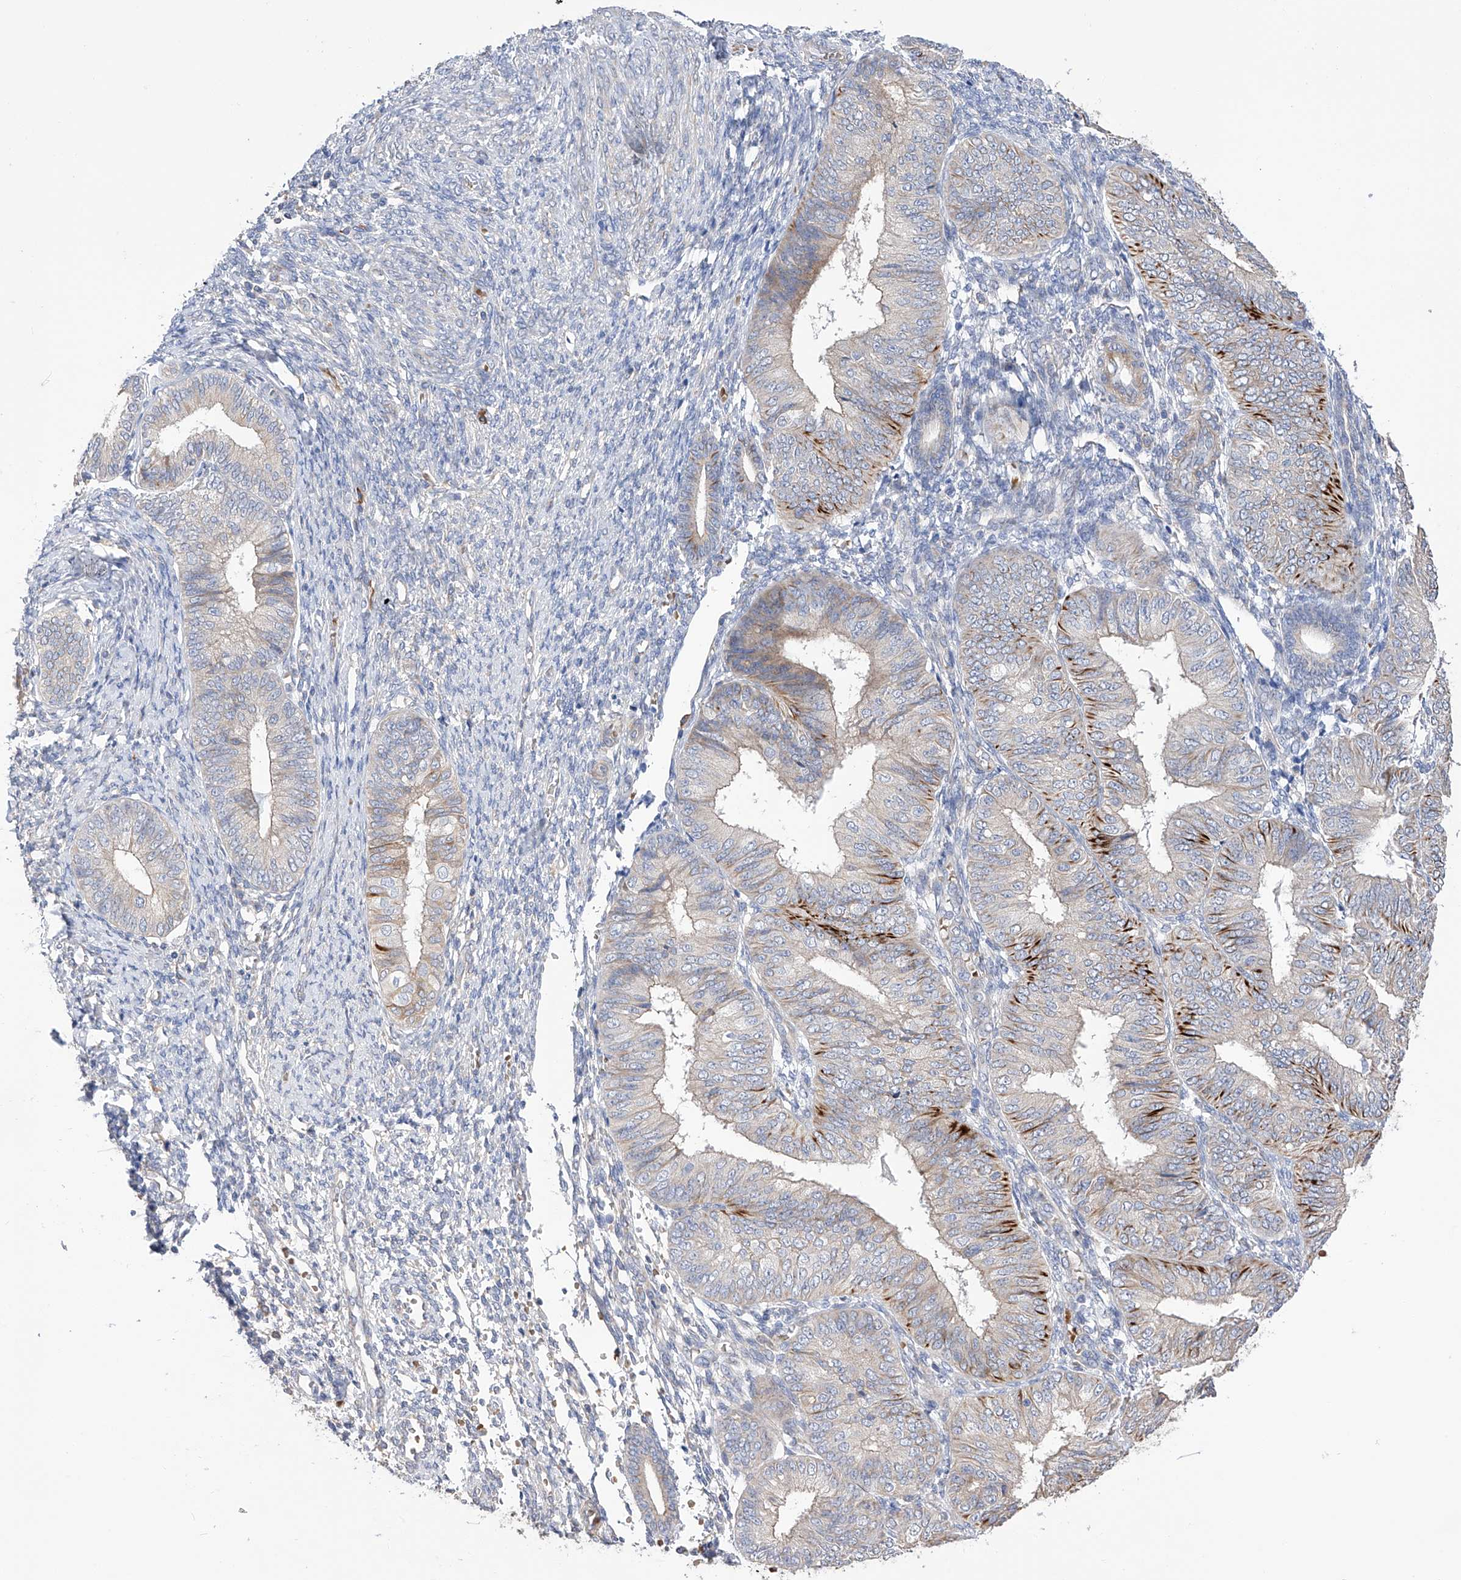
{"staining": {"intensity": "strong", "quantity": "<25%", "location": "cytoplasmic/membranous"}, "tissue": "endometrial cancer", "cell_type": "Tumor cells", "image_type": "cancer", "snomed": [{"axis": "morphology", "description": "Adenocarcinoma, NOS"}, {"axis": "topography", "description": "Endometrium"}], "caption": "An immunohistochemistry (IHC) photomicrograph of tumor tissue is shown. Protein staining in brown labels strong cytoplasmic/membranous positivity in endometrial cancer (adenocarcinoma) within tumor cells.", "gene": "NFATC4", "patient": {"sex": "female", "age": 58}}